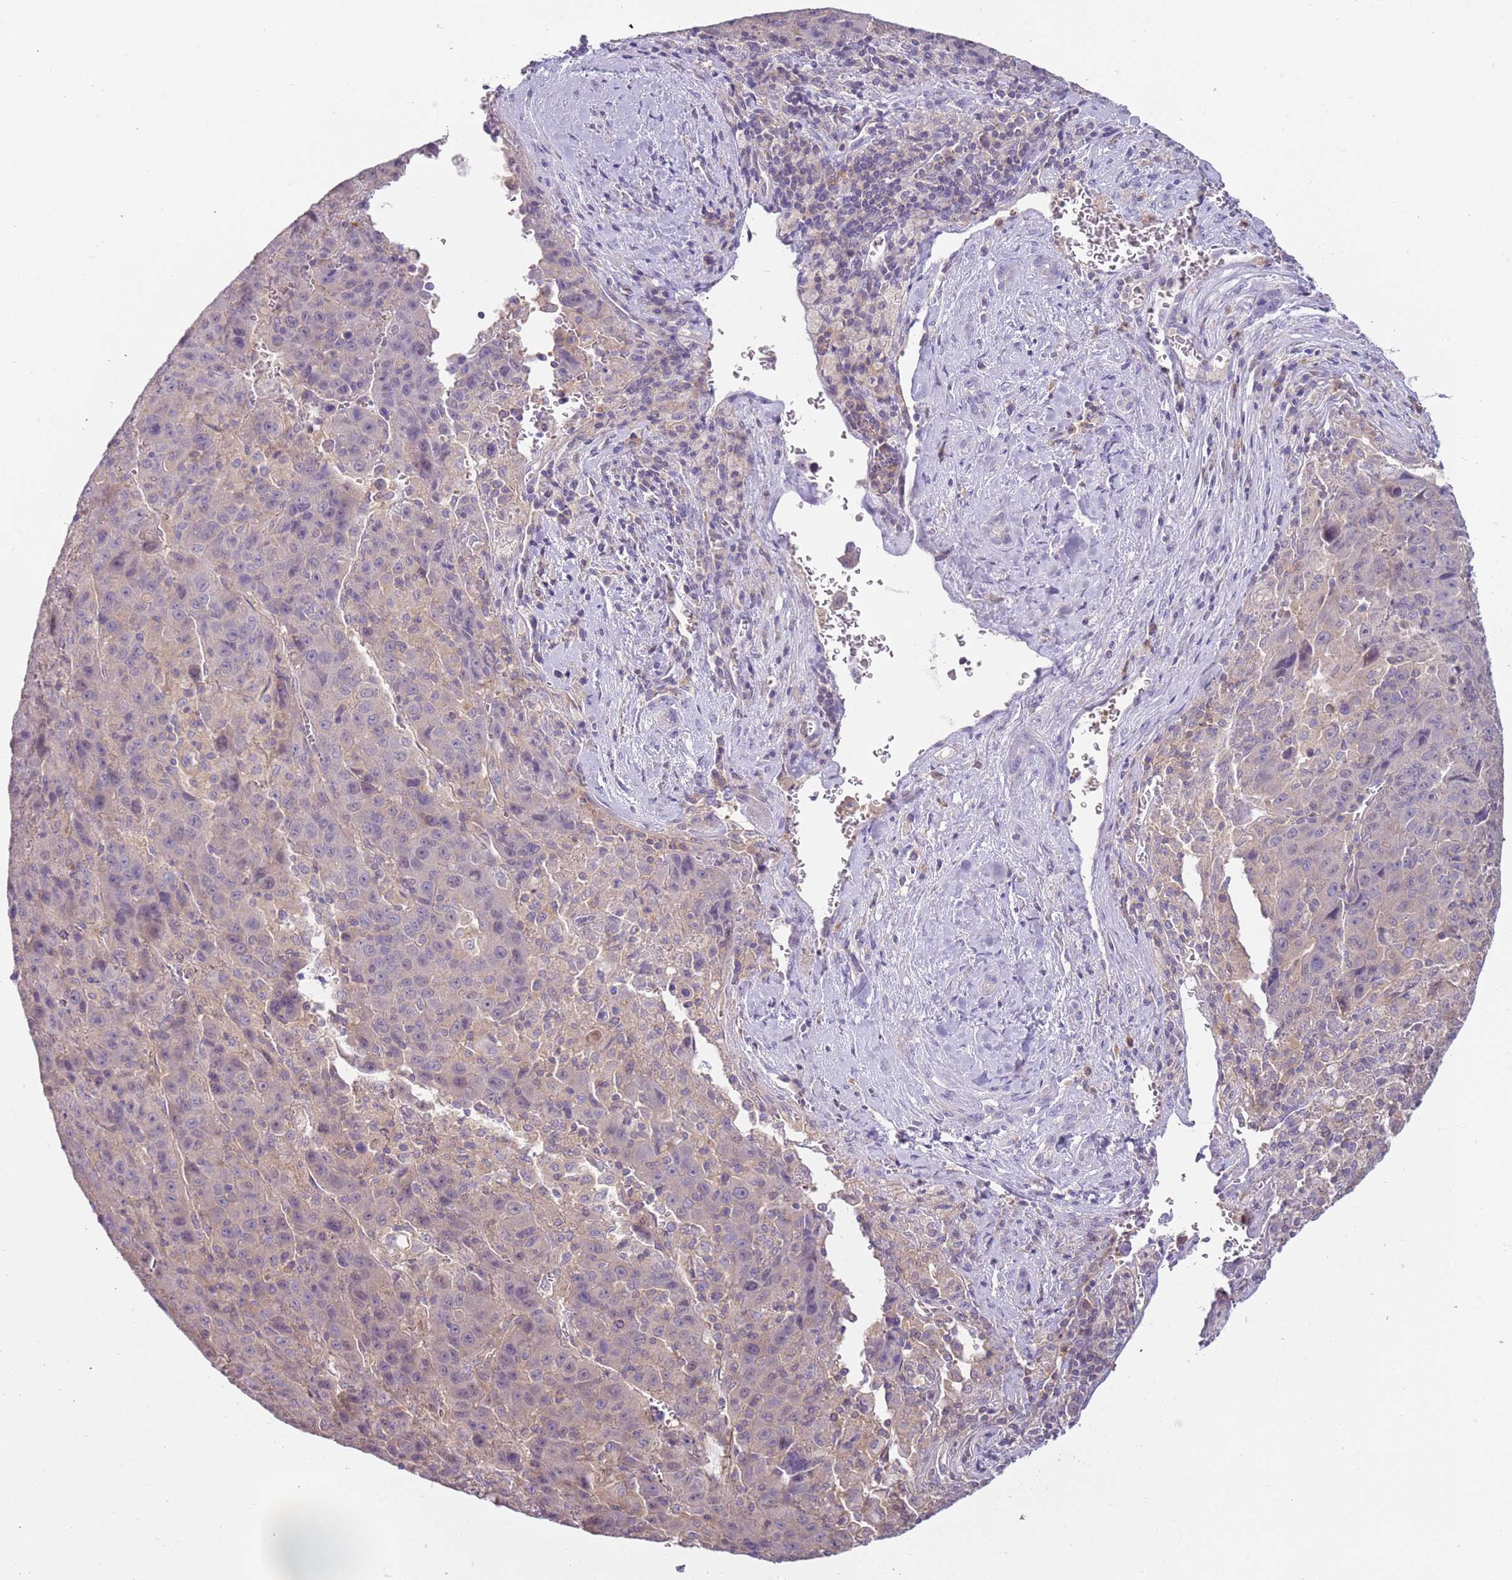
{"staining": {"intensity": "negative", "quantity": "none", "location": "none"}, "tissue": "liver cancer", "cell_type": "Tumor cells", "image_type": "cancer", "snomed": [{"axis": "morphology", "description": "Carcinoma, Hepatocellular, NOS"}, {"axis": "topography", "description": "Liver"}], "caption": "Tumor cells are negative for brown protein staining in liver cancer.", "gene": "ARHGAP5", "patient": {"sex": "female", "age": 53}}